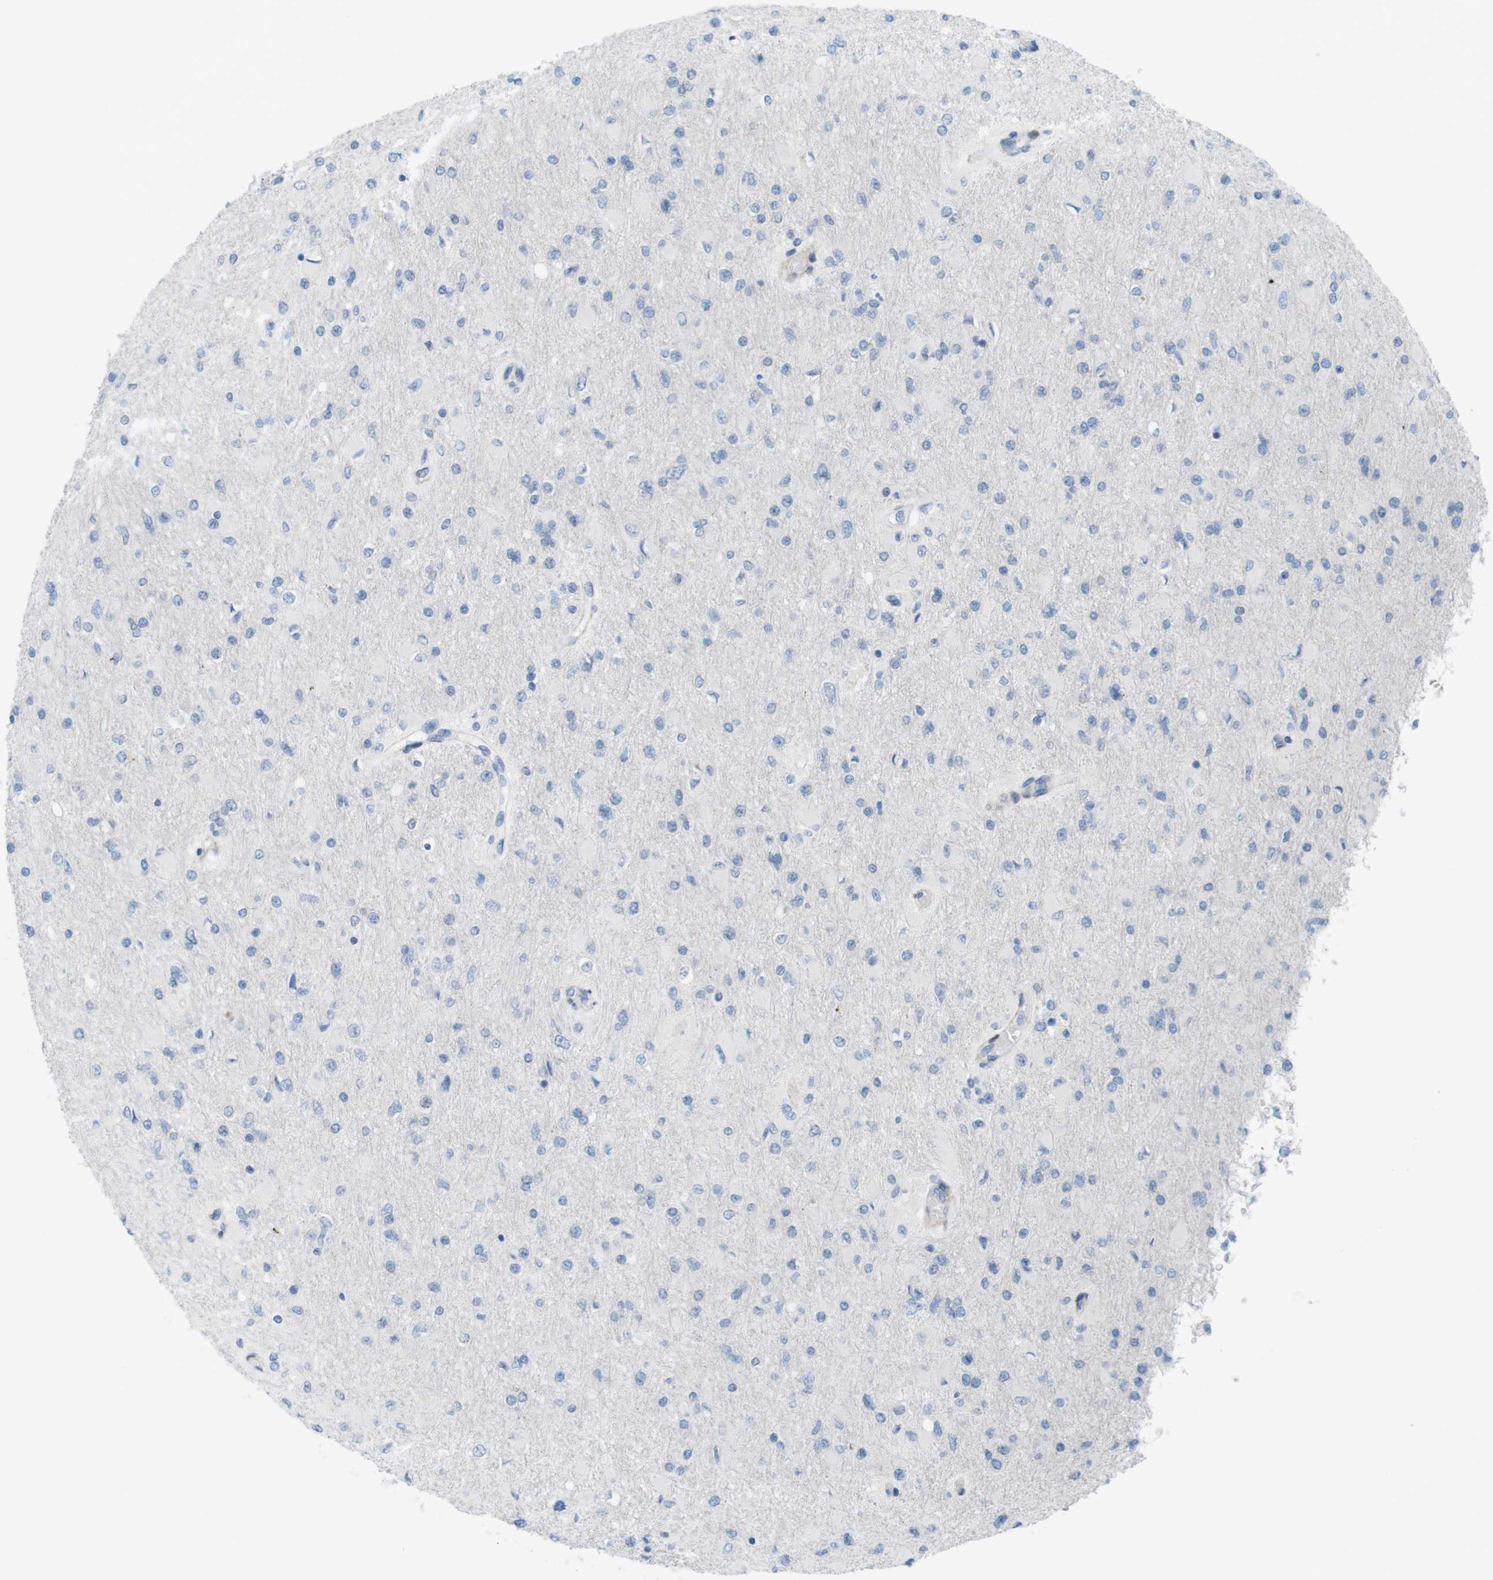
{"staining": {"intensity": "negative", "quantity": "none", "location": "none"}, "tissue": "glioma", "cell_type": "Tumor cells", "image_type": "cancer", "snomed": [{"axis": "morphology", "description": "Glioma, malignant, High grade"}, {"axis": "topography", "description": "Cerebral cortex"}], "caption": "Human high-grade glioma (malignant) stained for a protein using IHC displays no expression in tumor cells.", "gene": "MYH9", "patient": {"sex": "female", "age": 36}}